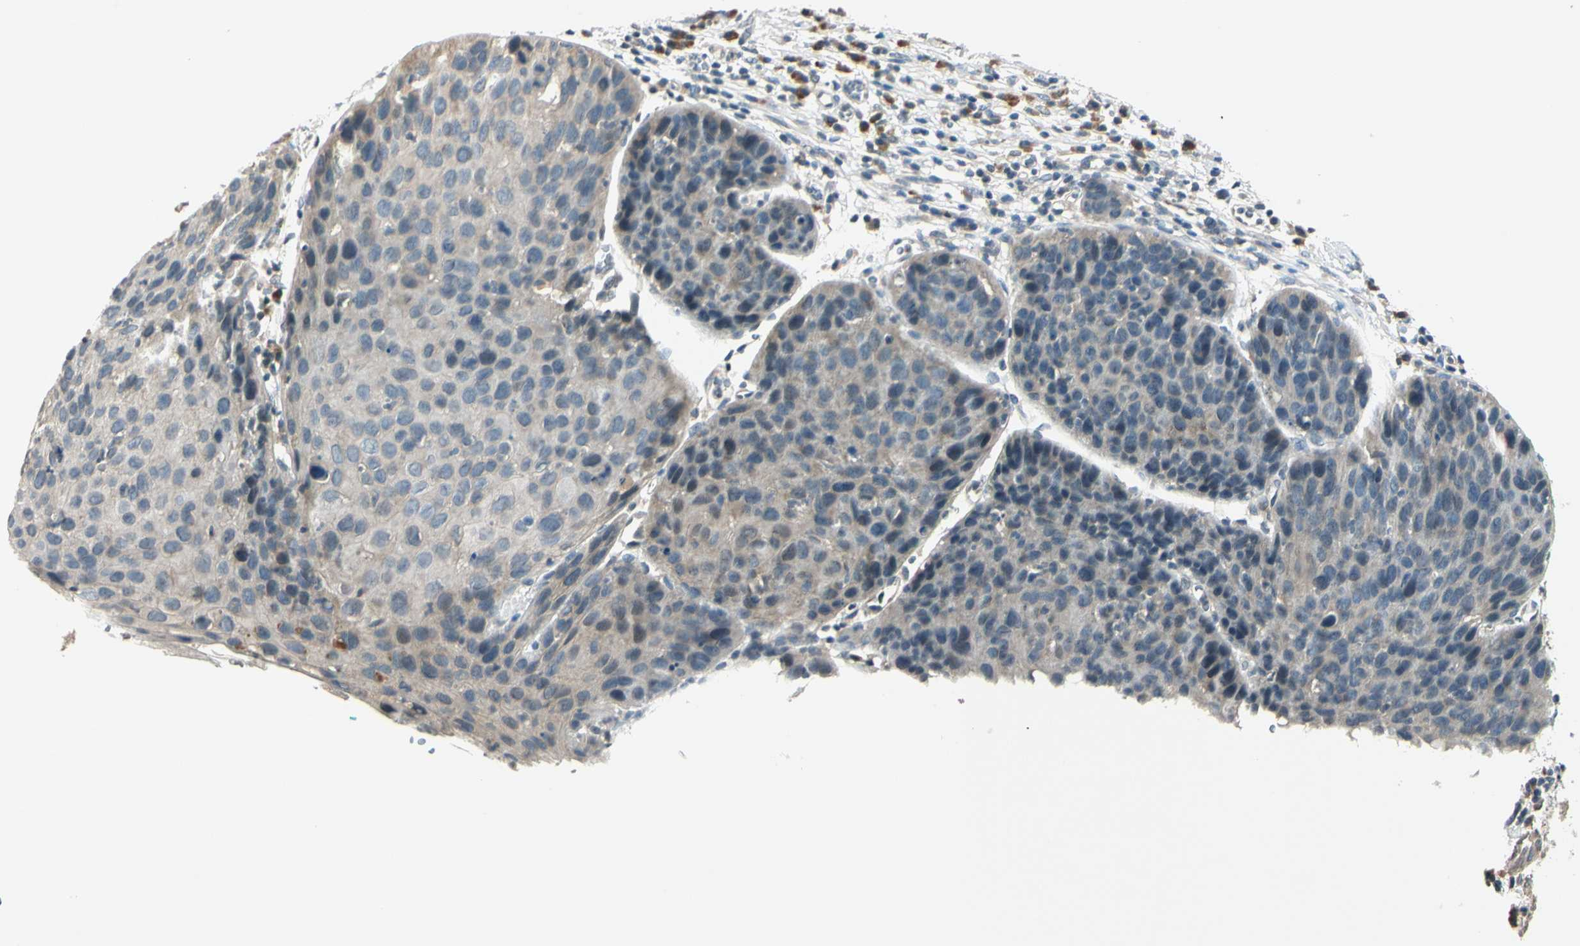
{"staining": {"intensity": "weak", "quantity": "25%-75%", "location": "cytoplasmic/membranous"}, "tissue": "cervical cancer", "cell_type": "Tumor cells", "image_type": "cancer", "snomed": [{"axis": "morphology", "description": "Squamous cell carcinoma, NOS"}, {"axis": "topography", "description": "Cervix"}], "caption": "Immunohistochemical staining of human cervical squamous cell carcinoma displays low levels of weak cytoplasmic/membranous protein staining in about 25%-75% of tumor cells.", "gene": "FGF10", "patient": {"sex": "female", "age": 38}}